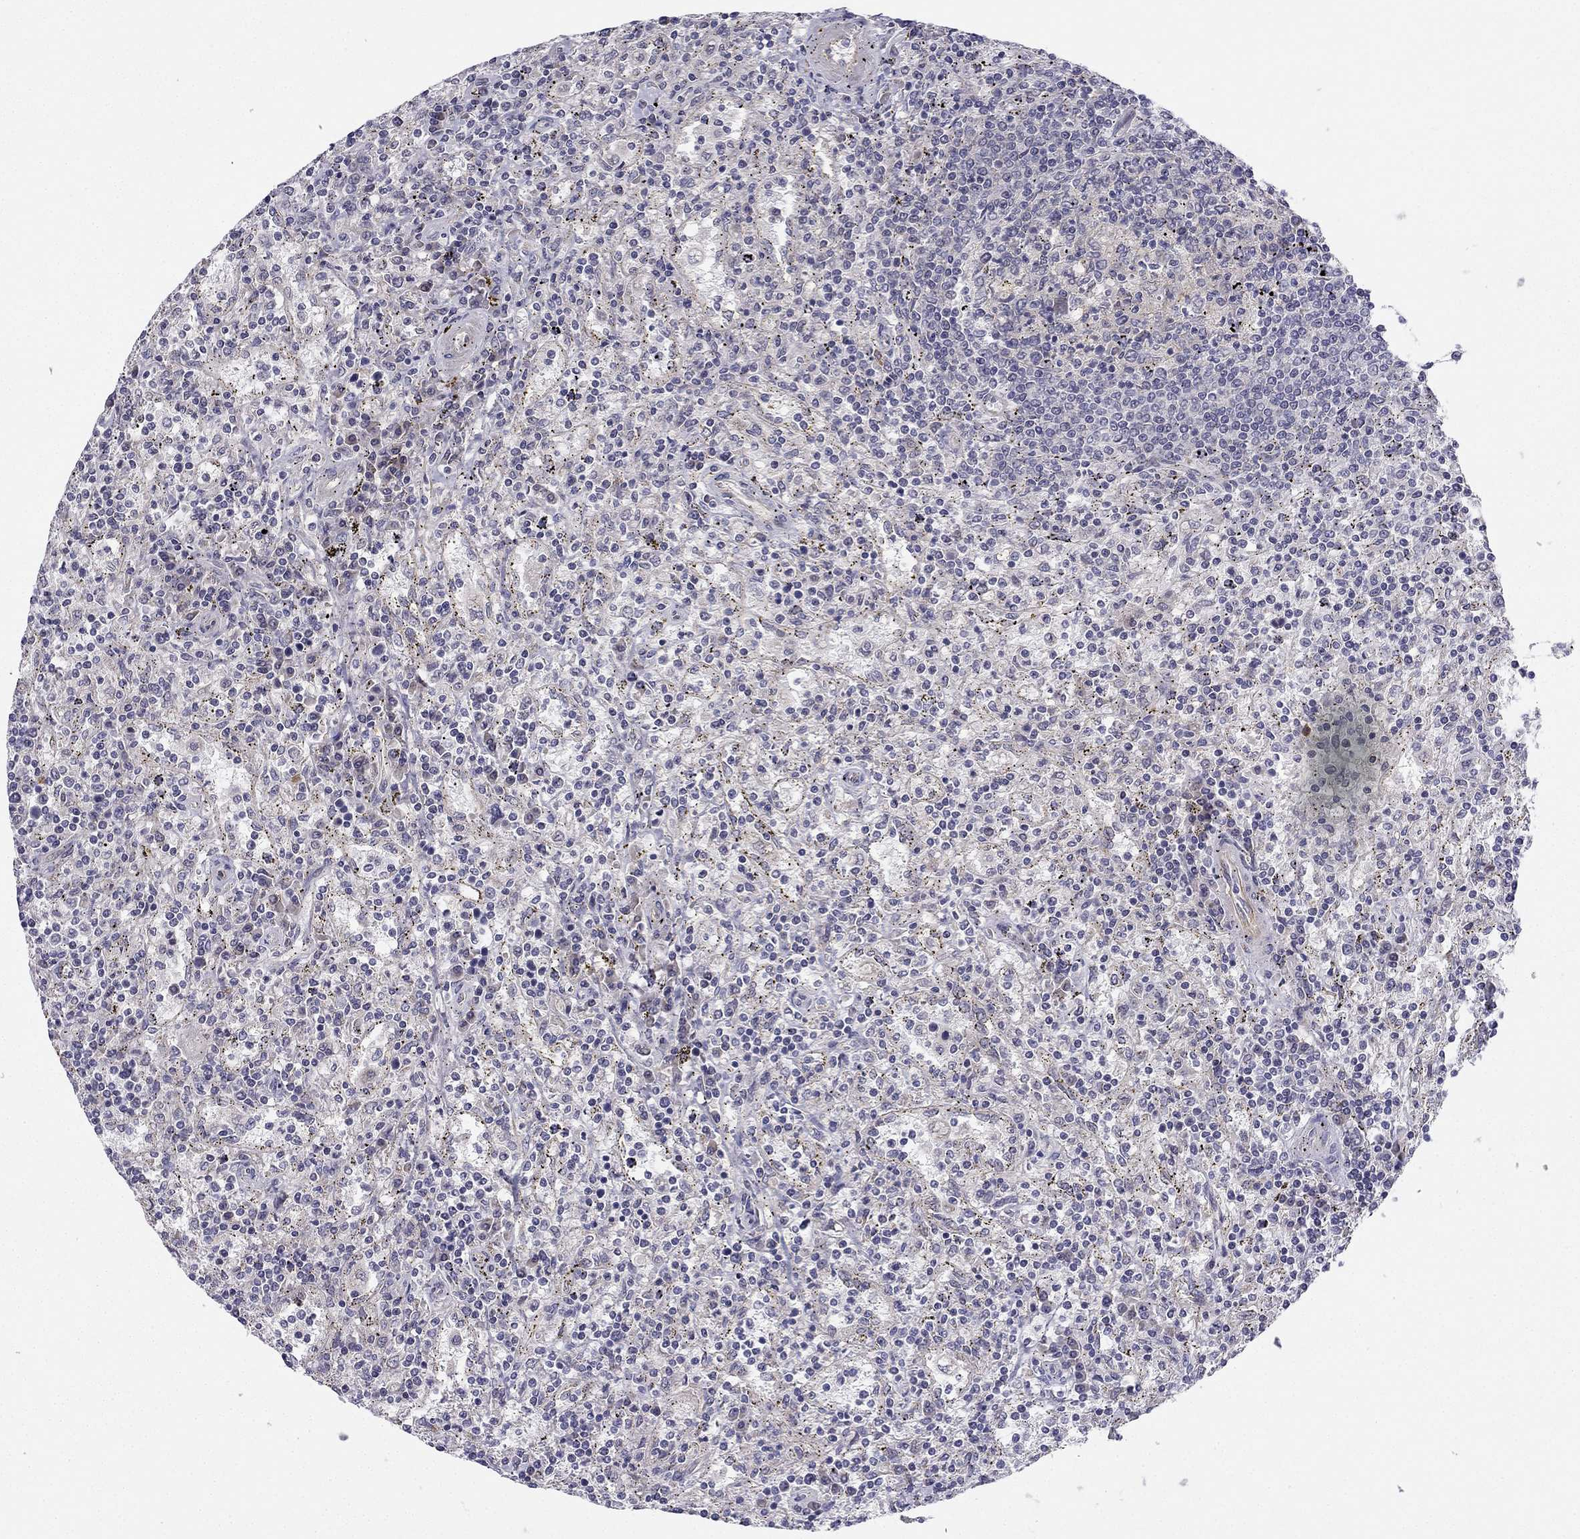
{"staining": {"intensity": "negative", "quantity": "none", "location": "none"}, "tissue": "lymphoma", "cell_type": "Tumor cells", "image_type": "cancer", "snomed": [{"axis": "morphology", "description": "Malignant lymphoma, non-Hodgkin's type, Low grade"}, {"axis": "topography", "description": "Spleen"}], "caption": "Immunohistochemical staining of lymphoma demonstrates no significant expression in tumor cells.", "gene": "CHST8", "patient": {"sex": "male", "age": 62}}